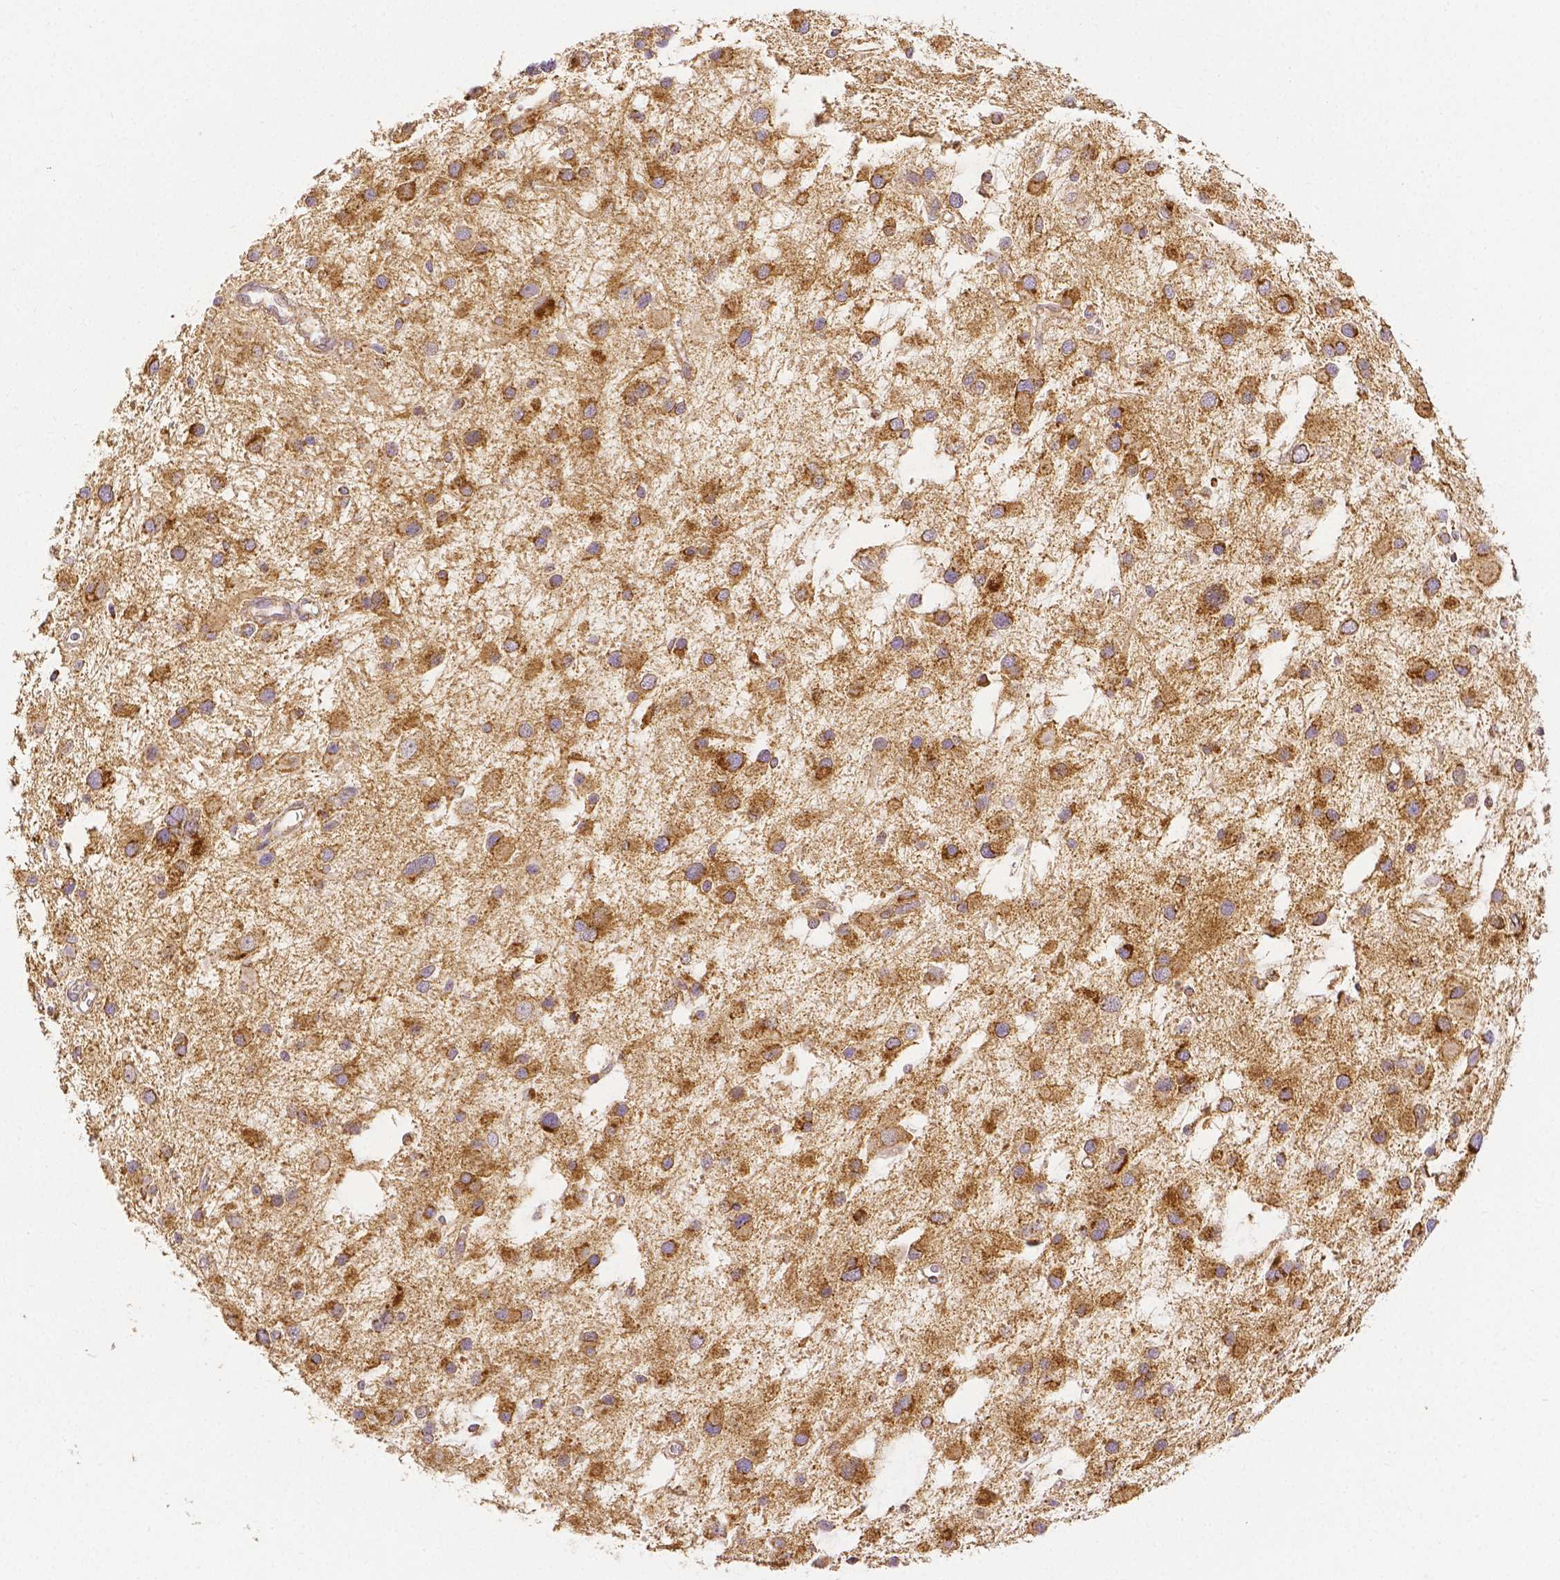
{"staining": {"intensity": "strong", "quantity": ">75%", "location": "cytoplasmic/membranous"}, "tissue": "glioma", "cell_type": "Tumor cells", "image_type": "cancer", "snomed": [{"axis": "morphology", "description": "Glioma, malignant, Low grade"}, {"axis": "topography", "description": "Brain"}], "caption": "About >75% of tumor cells in human malignant glioma (low-grade) show strong cytoplasmic/membranous protein positivity as visualized by brown immunohistochemical staining.", "gene": "RHOT1", "patient": {"sex": "female", "age": 32}}